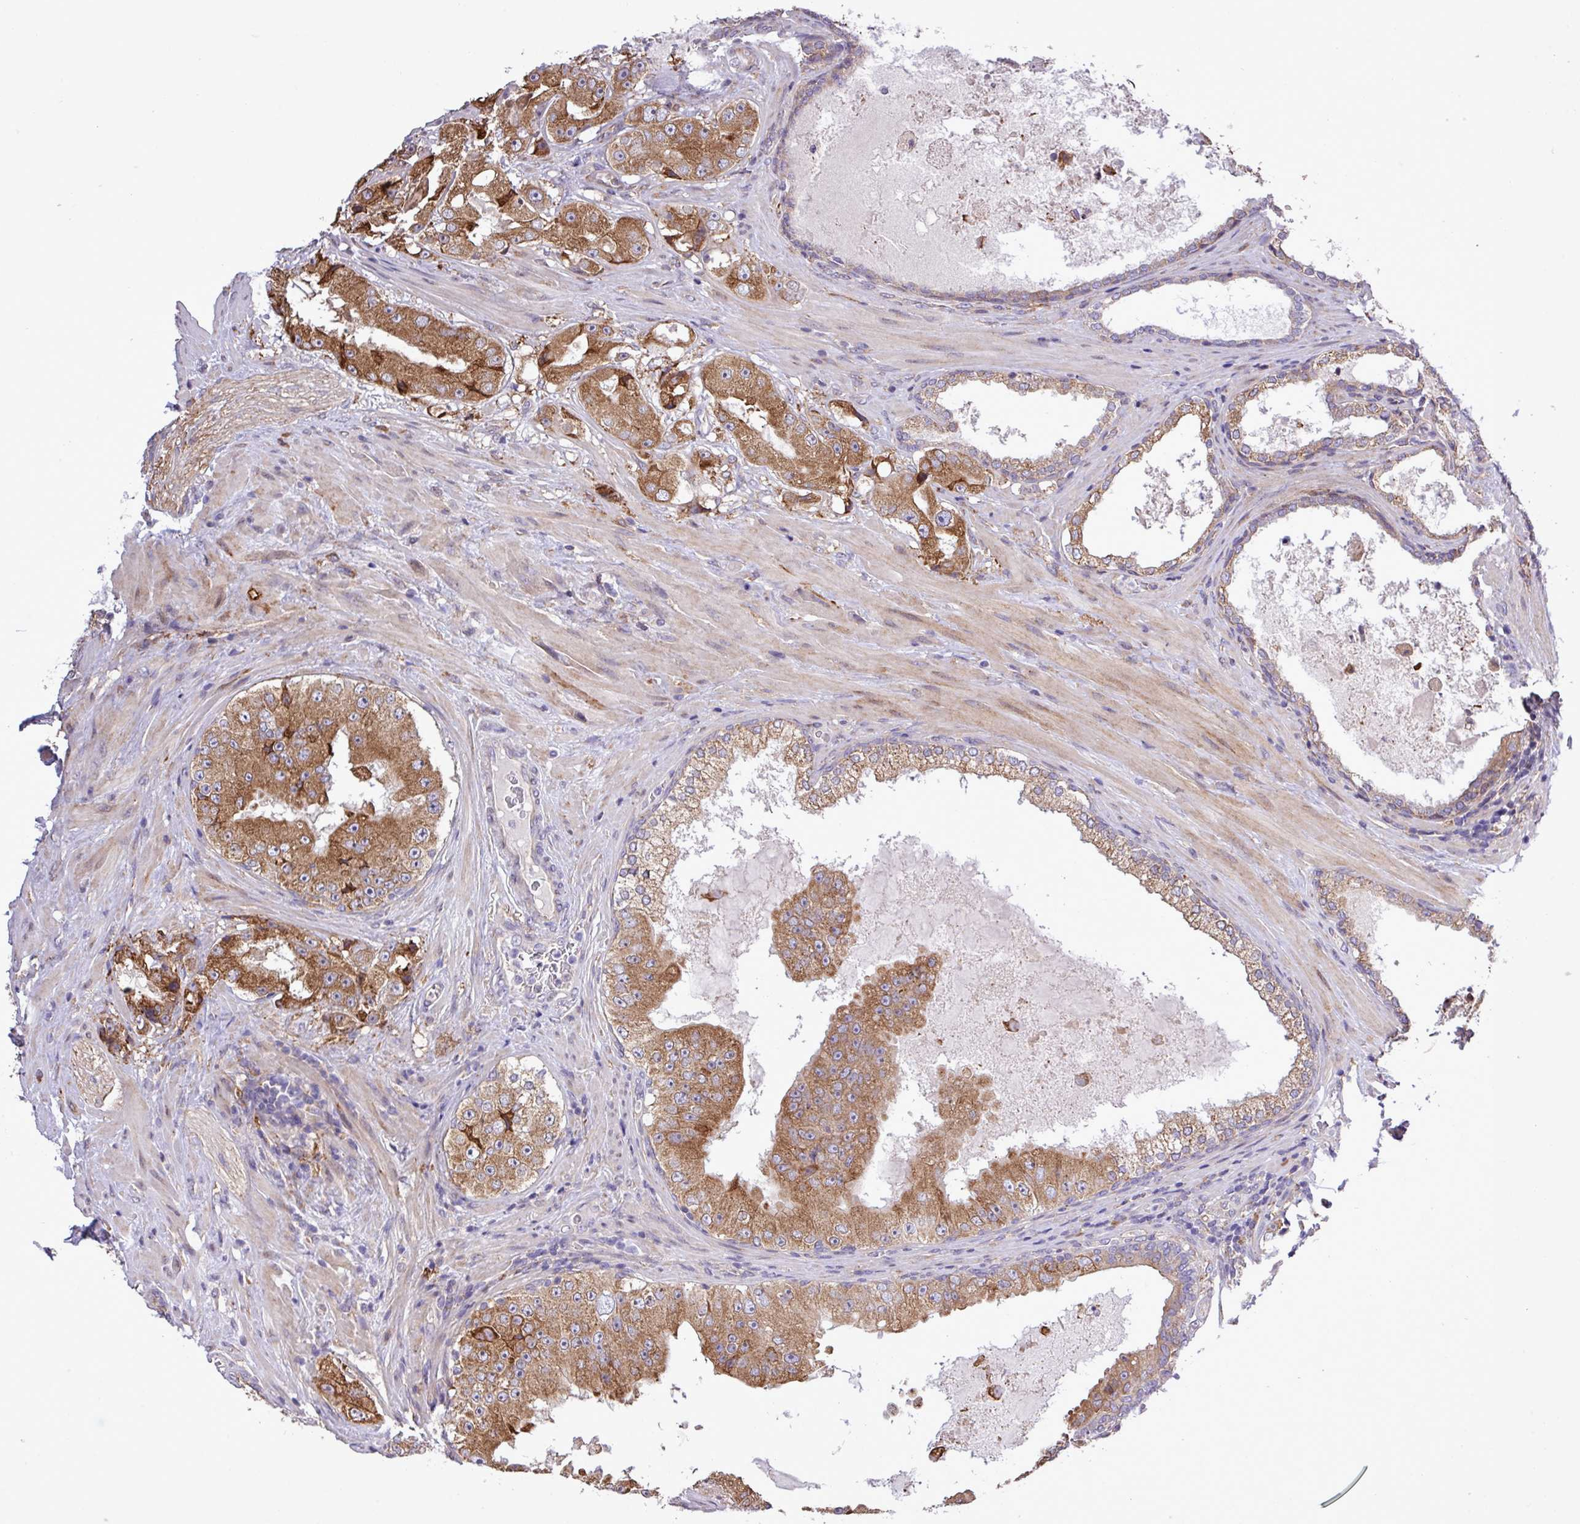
{"staining": {"intensity": "moderate", "quantity": ">75%", "location": "cytoplasmic/membranous"}, "tissue": "prostate cancer", "cell_type": "Tumor cells", "image_type": "cancer", "snomed": [{"axis": "morphology", "description": "Adenocarcinoma, High grade"}, {"axis": "topography", "description": "Prostate"}], "caption": "An IHC photomicrograph of tumor tissue is shown. Protein staining in brown shows moderate cytoplasmic/membranous positivity in adenocarcinoma (high-grade) (prostate) within tumor cells.", "gene": "MEGF6", "patient": {"sex": "male", "age": 73}}